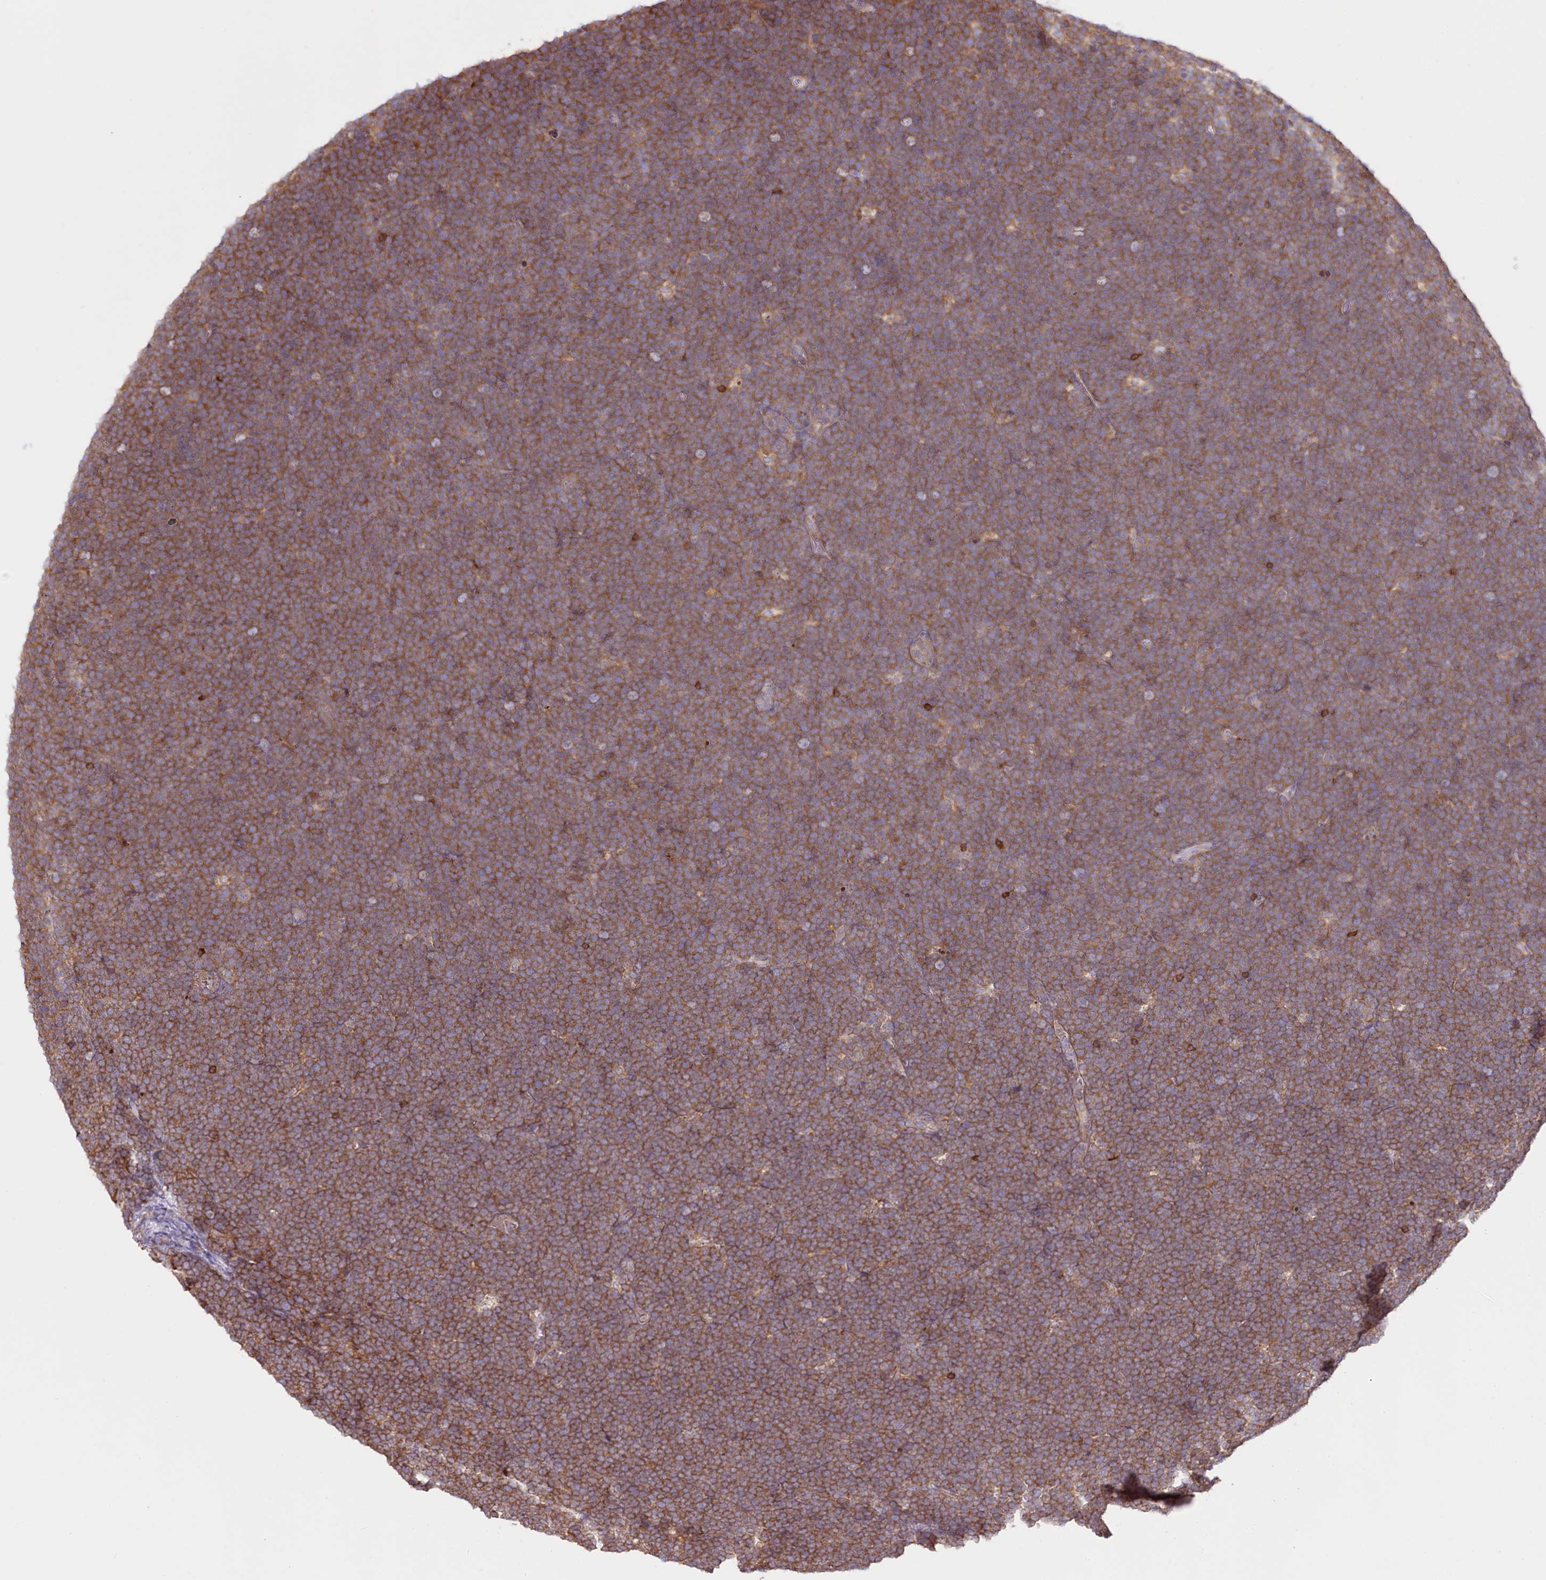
{"staining": {"intensity": "moderate", "quantity": ">75%", "location": "cytoplasmic/membranous"}, "tissue": "lymphoma", "cell_type": "Tumor cells", "image_type": "cancer", "snomed": [{"axis": "morphology", "description": "Malignant lymphoma, non-Hodgkin's type, High grade"}, {"axis": "topography", "description": "Lymph node"}], "caption": "High-grade malignant lymphoma, non-Hodgkin's type stained with DAB (3,3'-diaminobenzidine) immunohistochemistry (IHC) demonstrates medium levels of moderate cytoplasmic/membranous staining in about >75% of tumor cells. (Stains: DAB in brown, nuclei in blue, Microscopy: brightfield microscopy at high magnification).", "gene": "UGP2", "patient": {"sex": "male", "age": 13}}